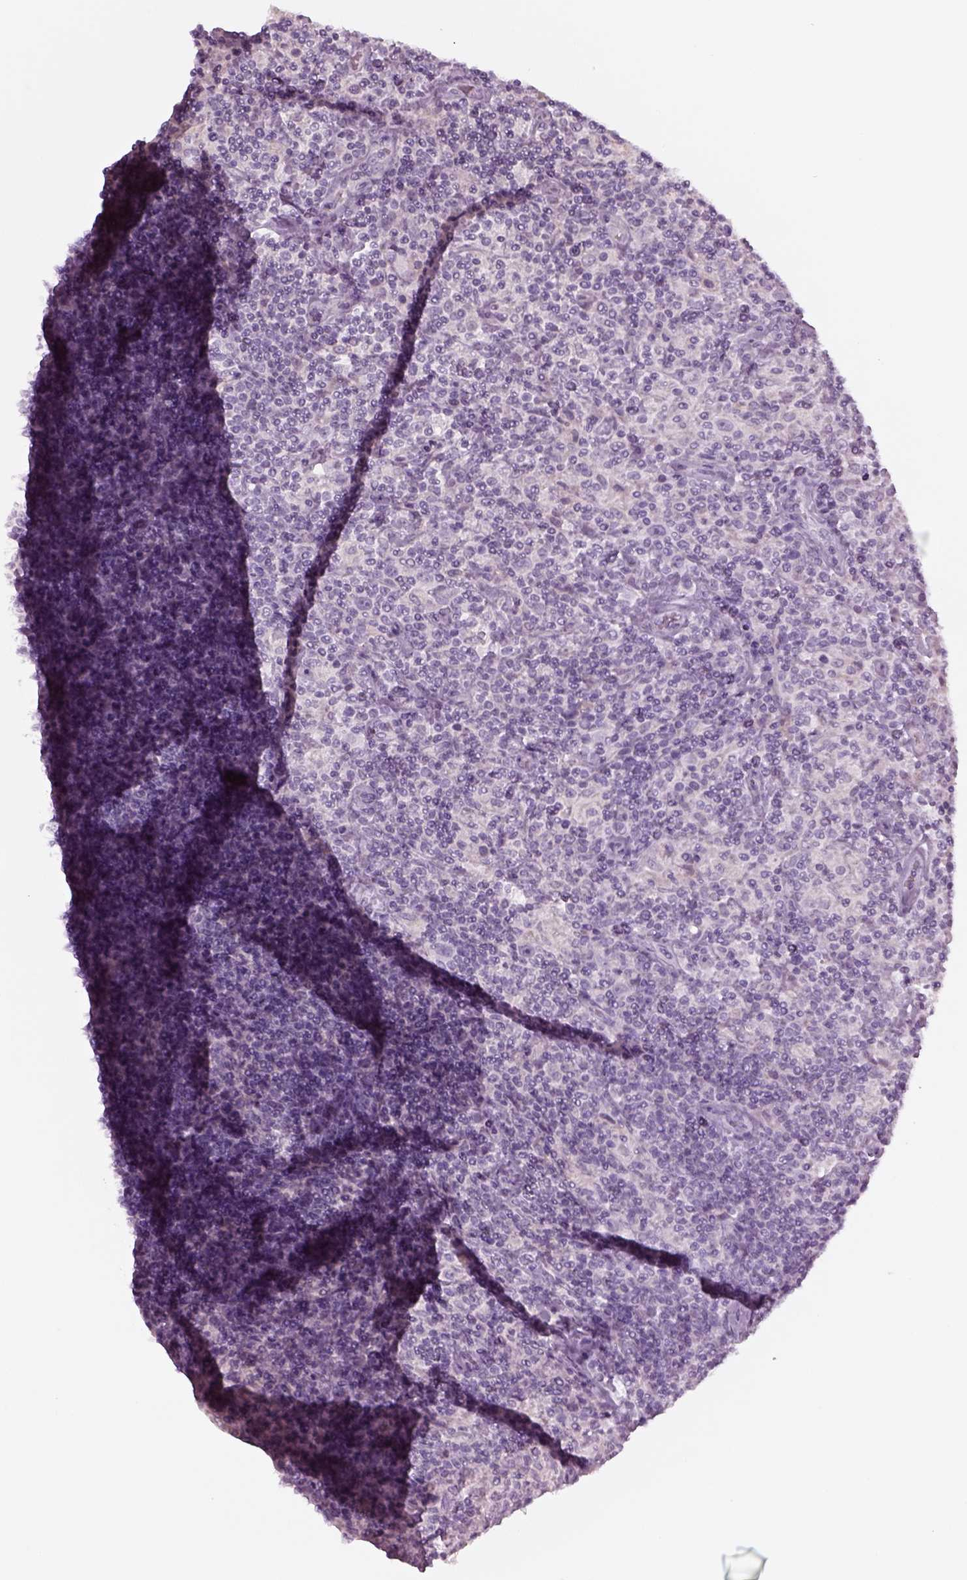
{"staining": {"intensity": "negative", "quantity": "none", "location": "none"}, "tissue": "lymphoma", "cell_type": "Tumor cells", "image_type": "cancer", "snomed": [{"axis": "morphology", "description": "Hodgkin's disease, NOS"}, {"axis": "topography", "description": "Lymph node"}], "caption": "An image of lymphoma stained for a protein reveals no brown staining in tumor cells.", "gene": "SEPTIN14", "patient": {"sex": "male", "age": 70}}